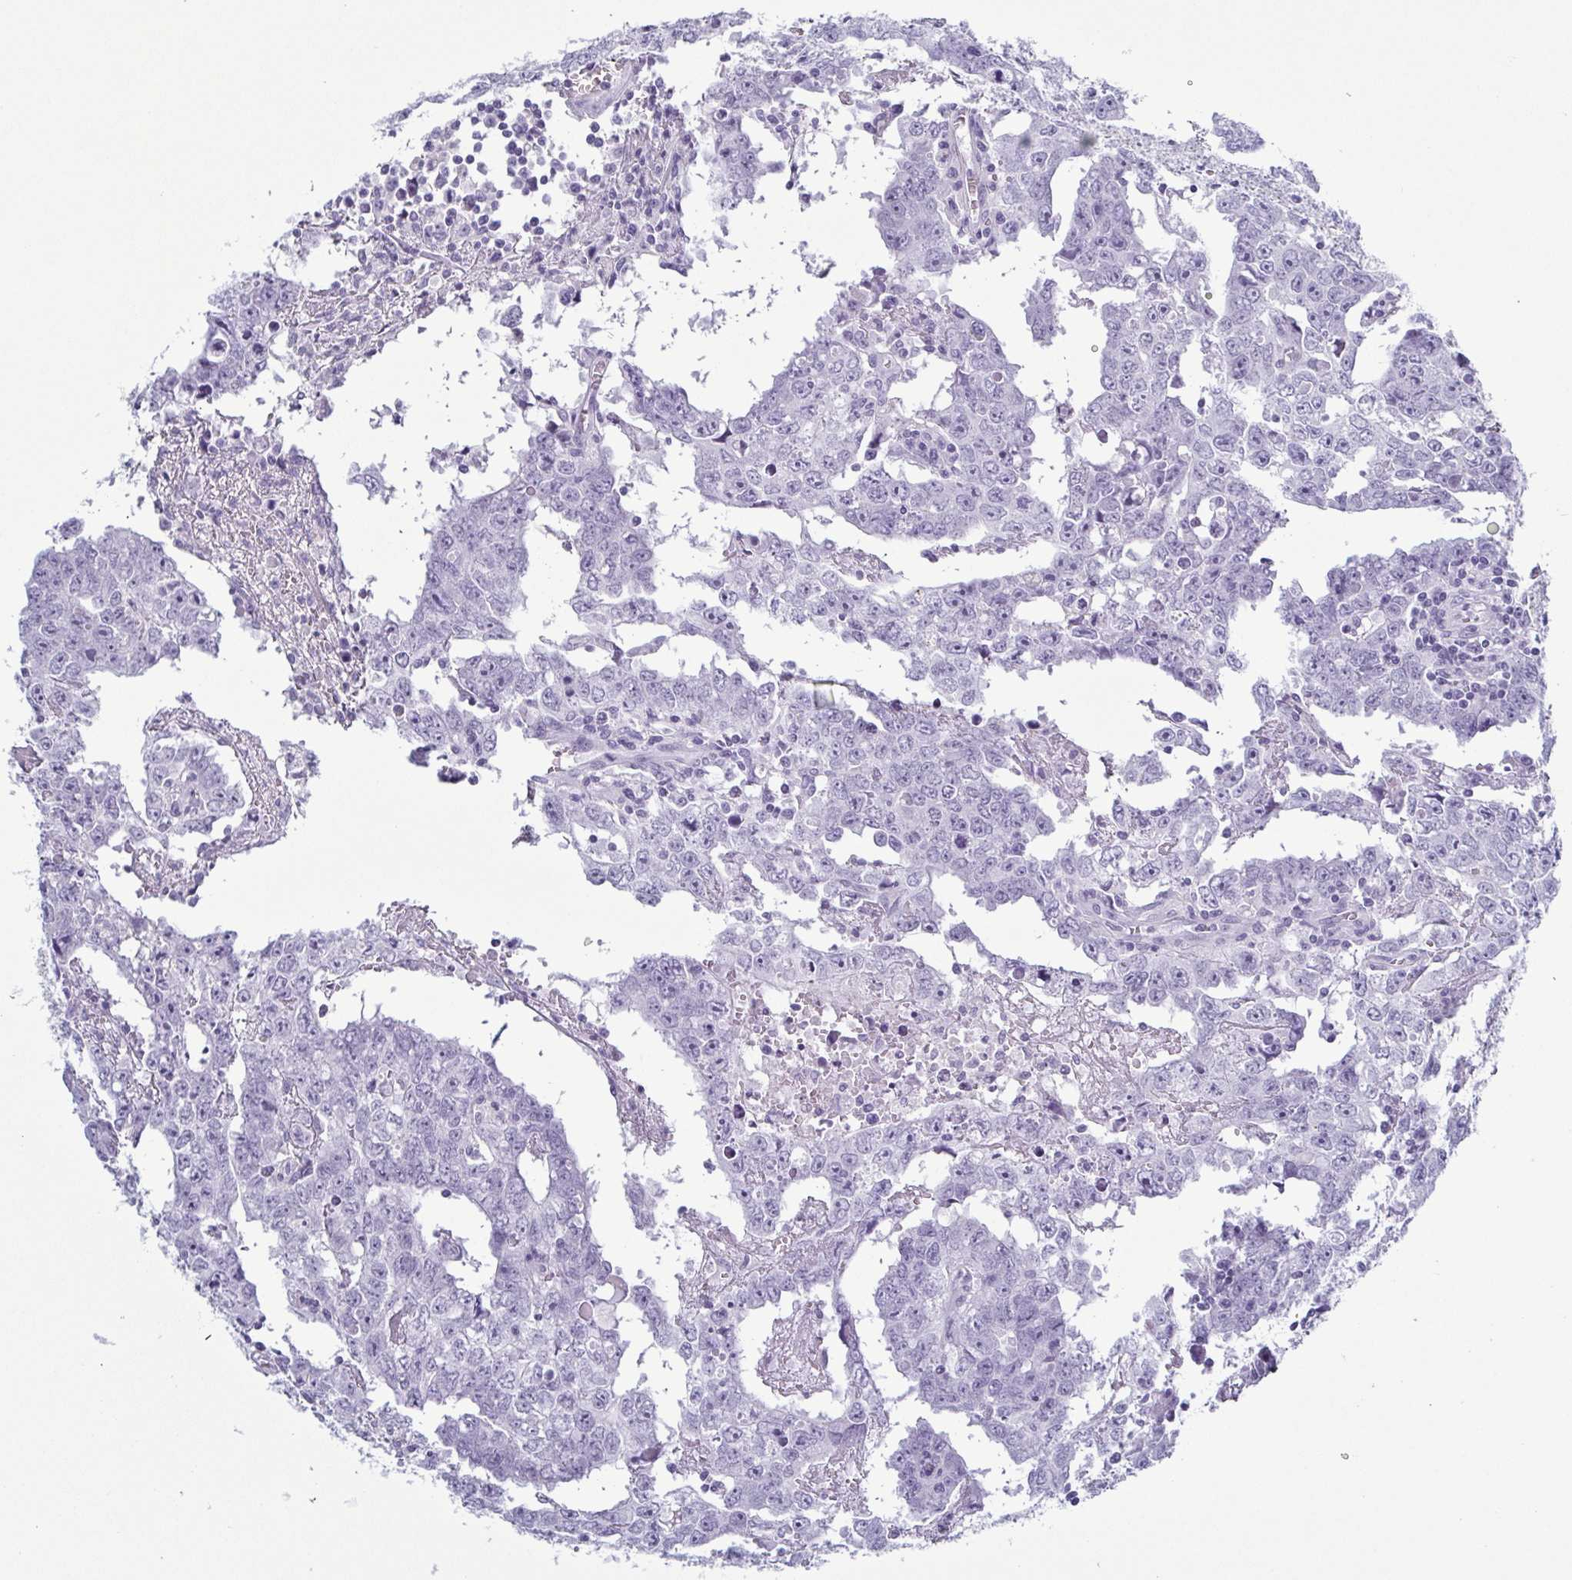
{"staining": {"intensity": "negative", "quantity": "none", "location": "none"}, "tissue": "testis cancer", "cell_type": "Tumor cells", "image_type": "cancer", "snomed": [{"axis": "morphology", "description": "Carcinoma, Embryonal, NOS"}, {"axis": "topography", "description": "Testis"}], "caption": "Image shows no protein staining in tumor cells of testis embryonal carcinoma tissue. Nuclei are stained in blue.", "gene": "KRT10", "patient": {"sex": "male", "age": 22}}